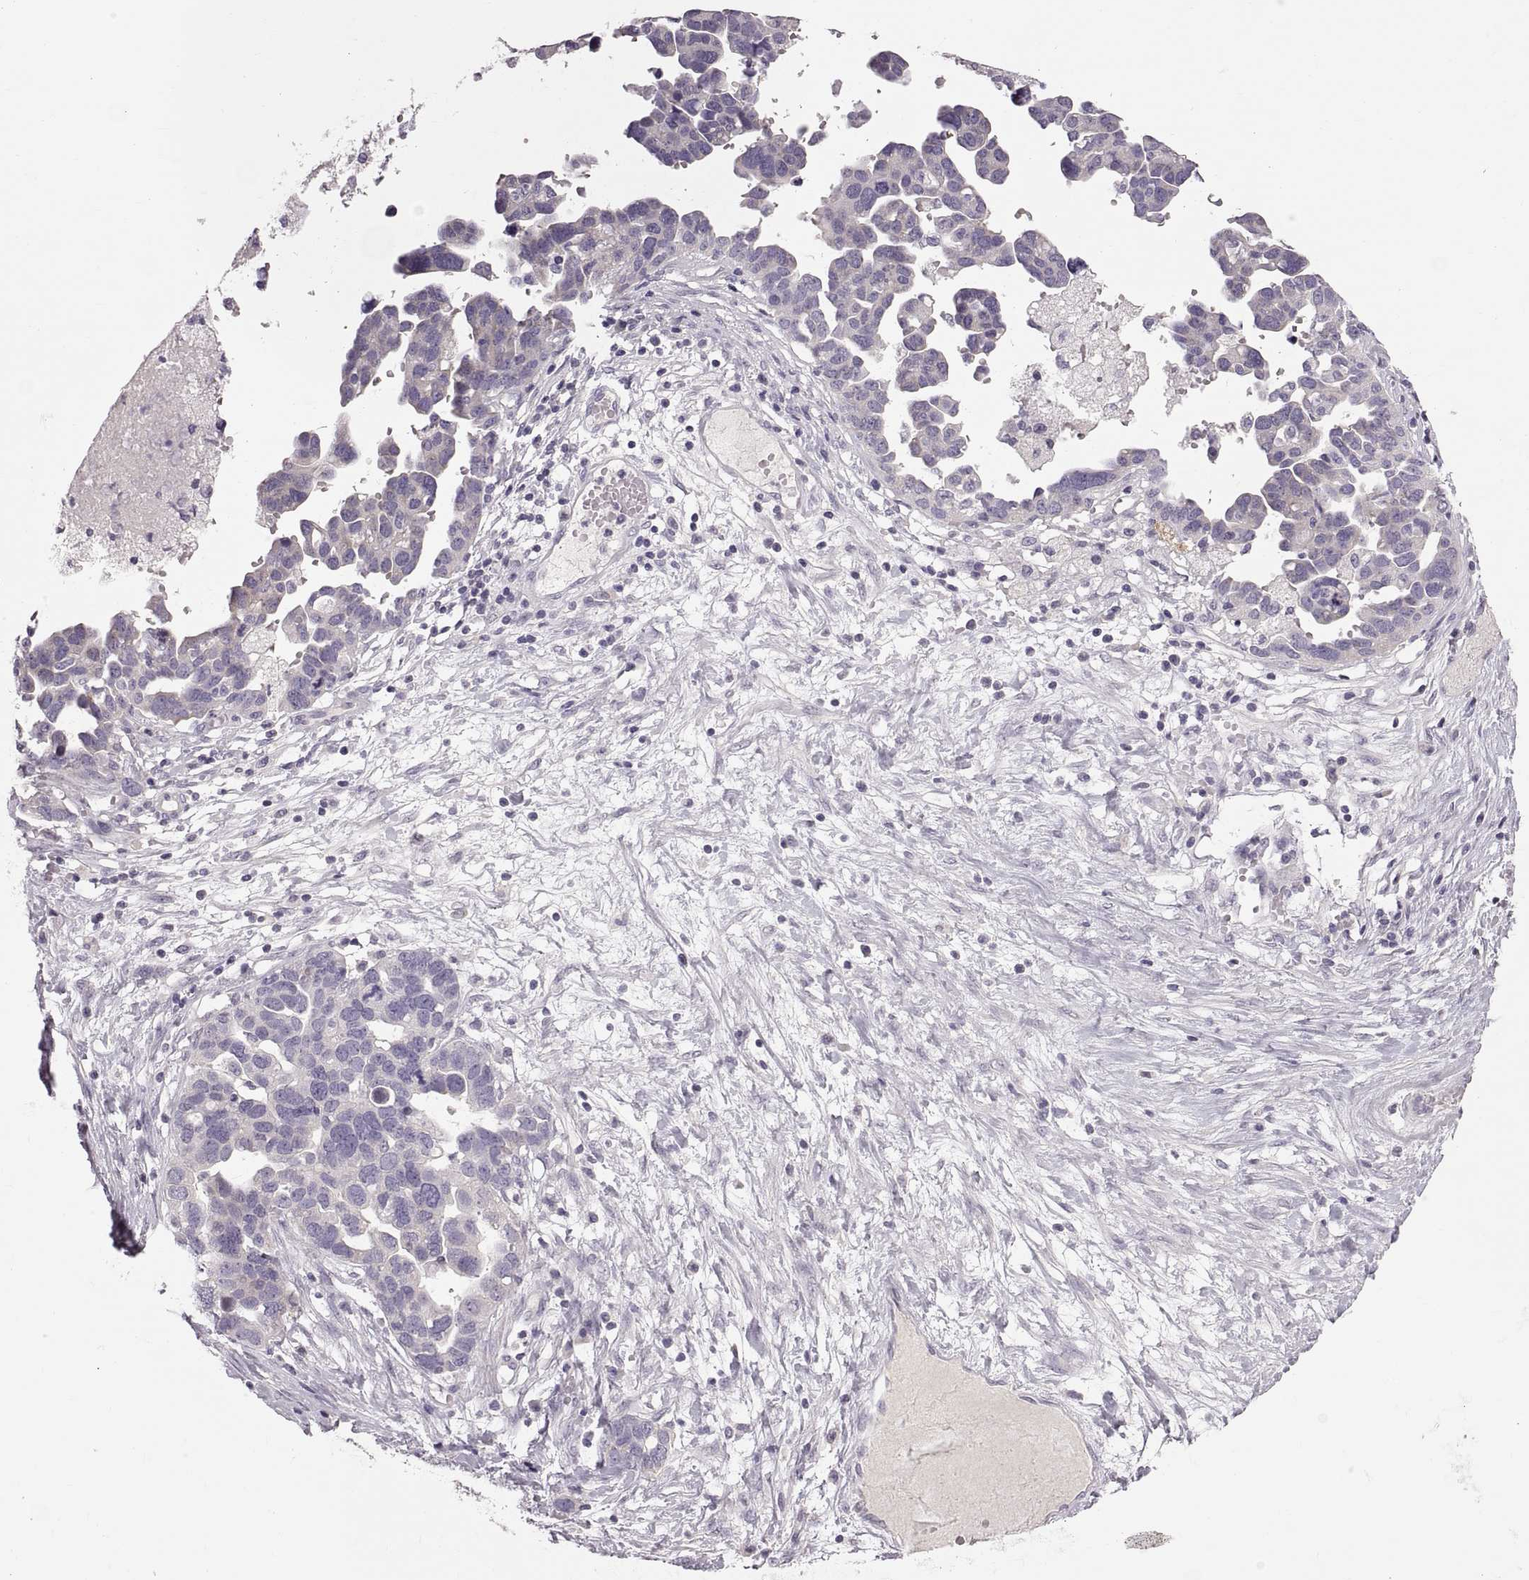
{"staining": {"intensity": "negative", "quantity": "none", "location": "none"}, "tissue": "ovarian cancer", "cell_type": "Tumor cells", "image_type": "cancer", "snomed": [{"axis": "morphology", "description": "Cystadenocarcinoma, serous, NOS"}, {"axis": "topography", "description": "Ovary"}], "caption": "Tumor cells show no significant positivity in ovarian cancer.", "gene": "WFDC8", "patient": {"sex": "female", "age": 54}}